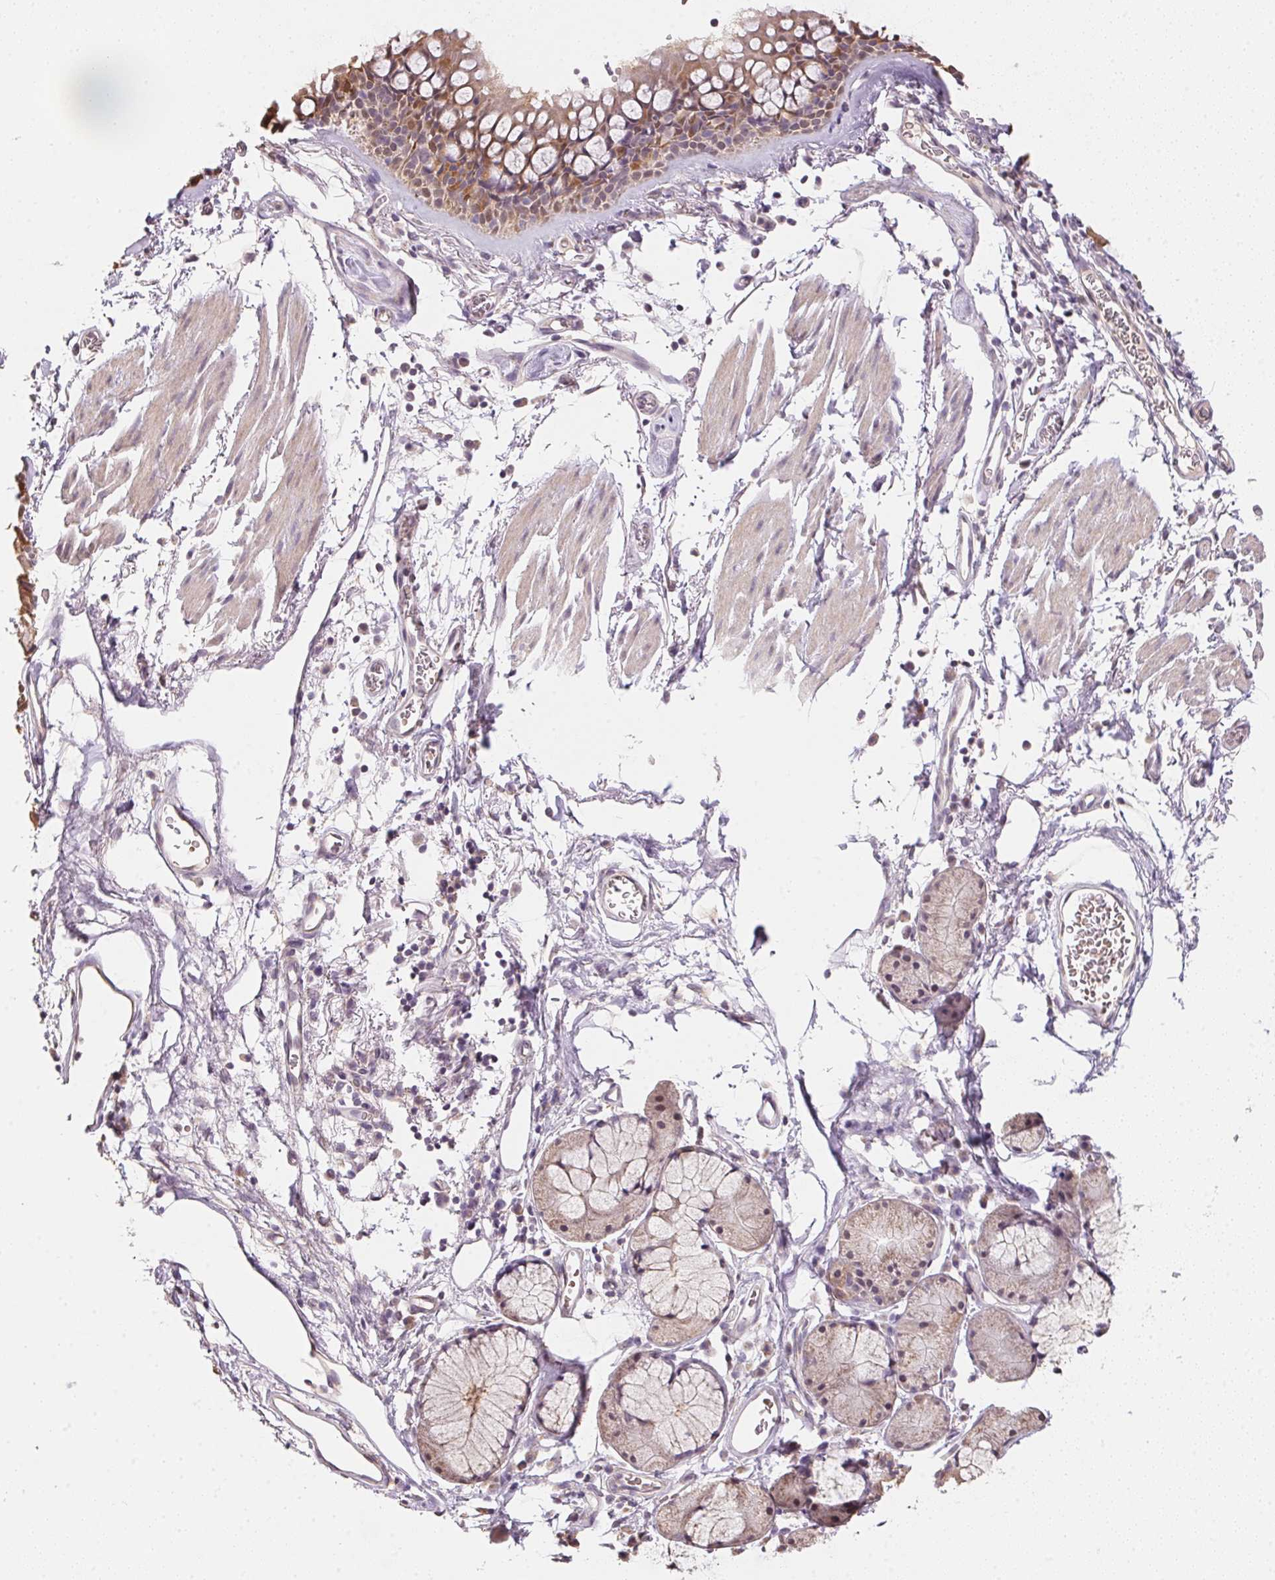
{"staining": {"intensity": "moderate", "quantity": "25%-75%", "location": "cytoplasmic/membranous"}, "tissue": "bronchus", "cell_type": "Respiratory epithelial cells", "image_type": "normal", "snomed": [{"axis": "morphology", "description": "Normal tissue, NOS"}, {"axis": "topography", "description": "Cartilage tissue"}, {"axis": "topography", "description": "Bronchus"}], "caption": "This image exhibits immunohistochemistry staining of benign human bronchus, with medium moderate cytoplasmic/membranous expression in about 25%-75% of respiratory epithelial cells.", "gene": "ALDH8A1", "patient": {"sex": "female", "age": 79}}